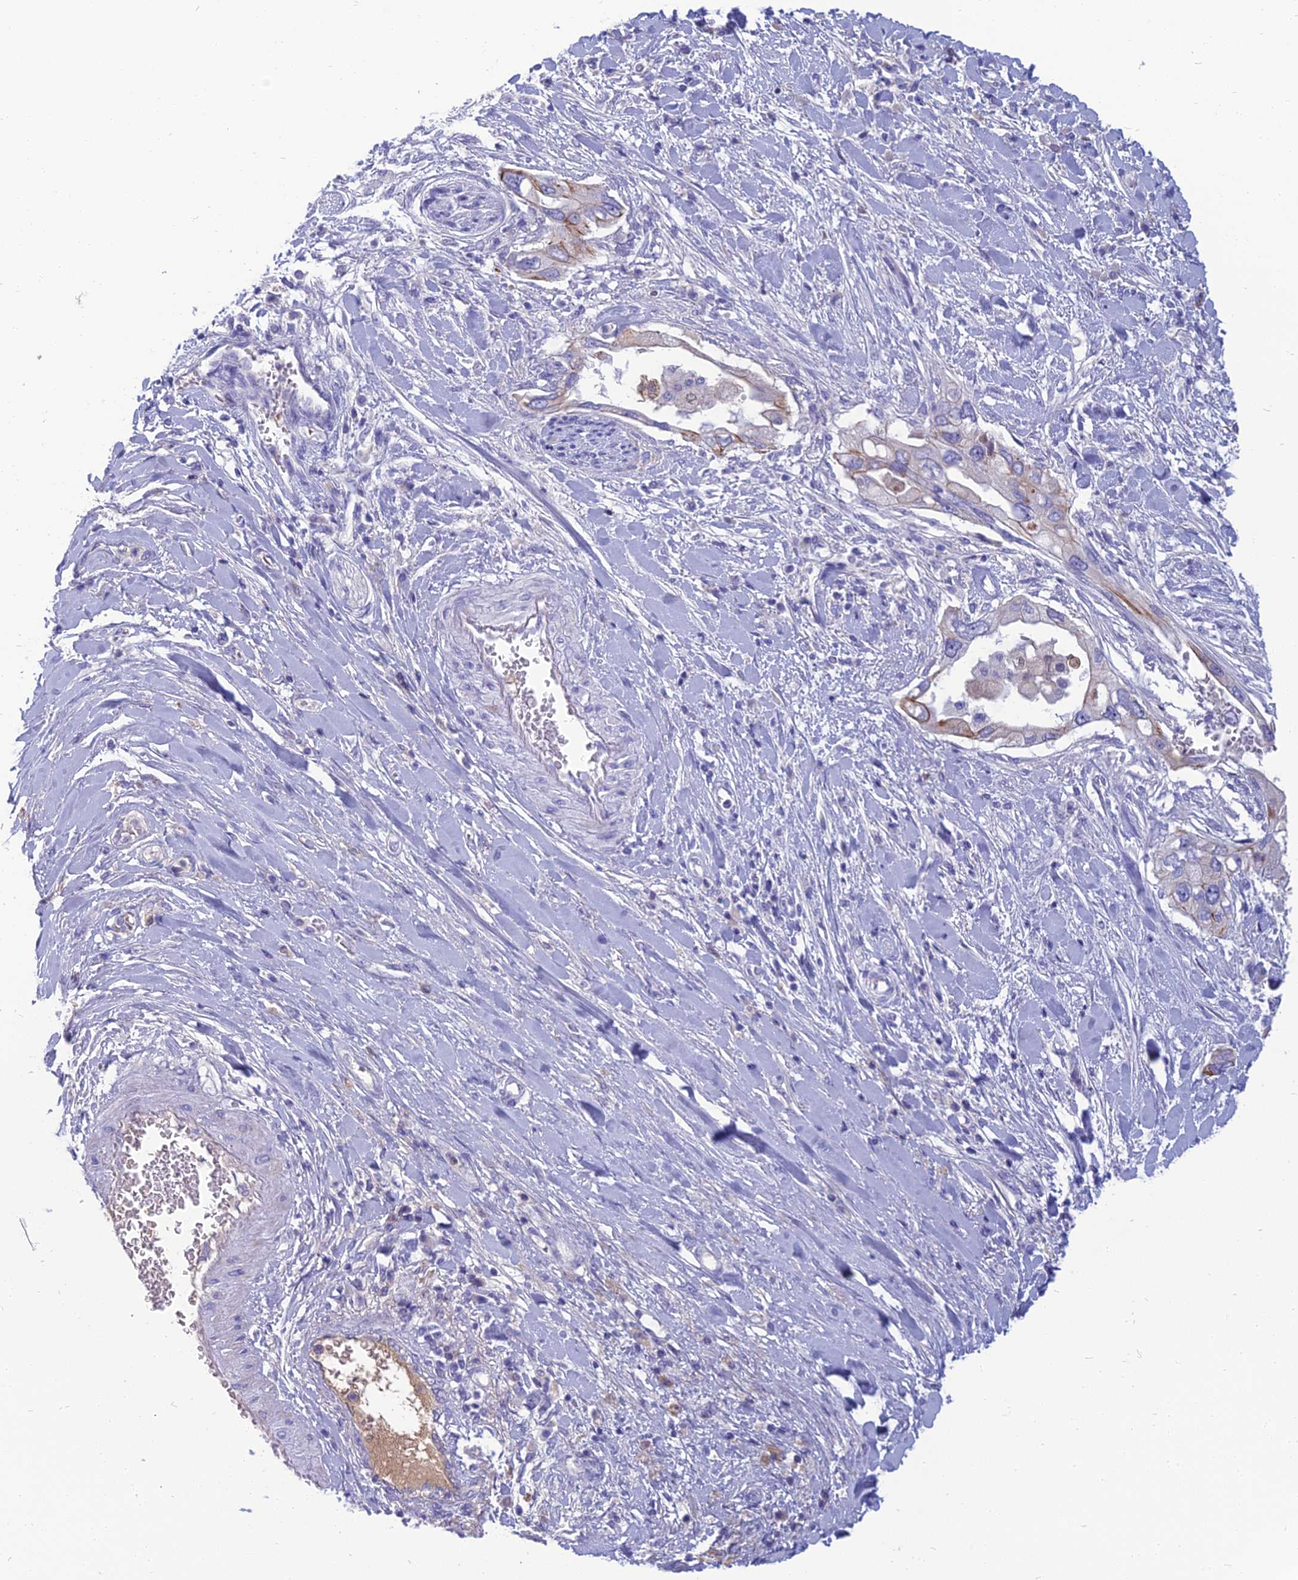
{"staining": {"intensity": "weak", "quantity": "25%-75%", "location": "cytoplasmic/membranous"}, "tissue": "pancreatic cancer", "cell_type": "Tumor cells", "image_type": "cancer", "snomed": [{"axis": "morphology", "description": "Inflammation, NOS"}, {"axis": "morphology", "description": "Adenocarcinoma, NOS"}, {"axis": "topography", "description": "Pancreas"}], "caption": "Immunohistochemical staining of pancreatic cancer shows weak cytoplasmic/membranous protein positivity in about 25%-75% of tumor cells.", "gene": "SPTLC3", "patient": {"sex": "female", "age": 56}}